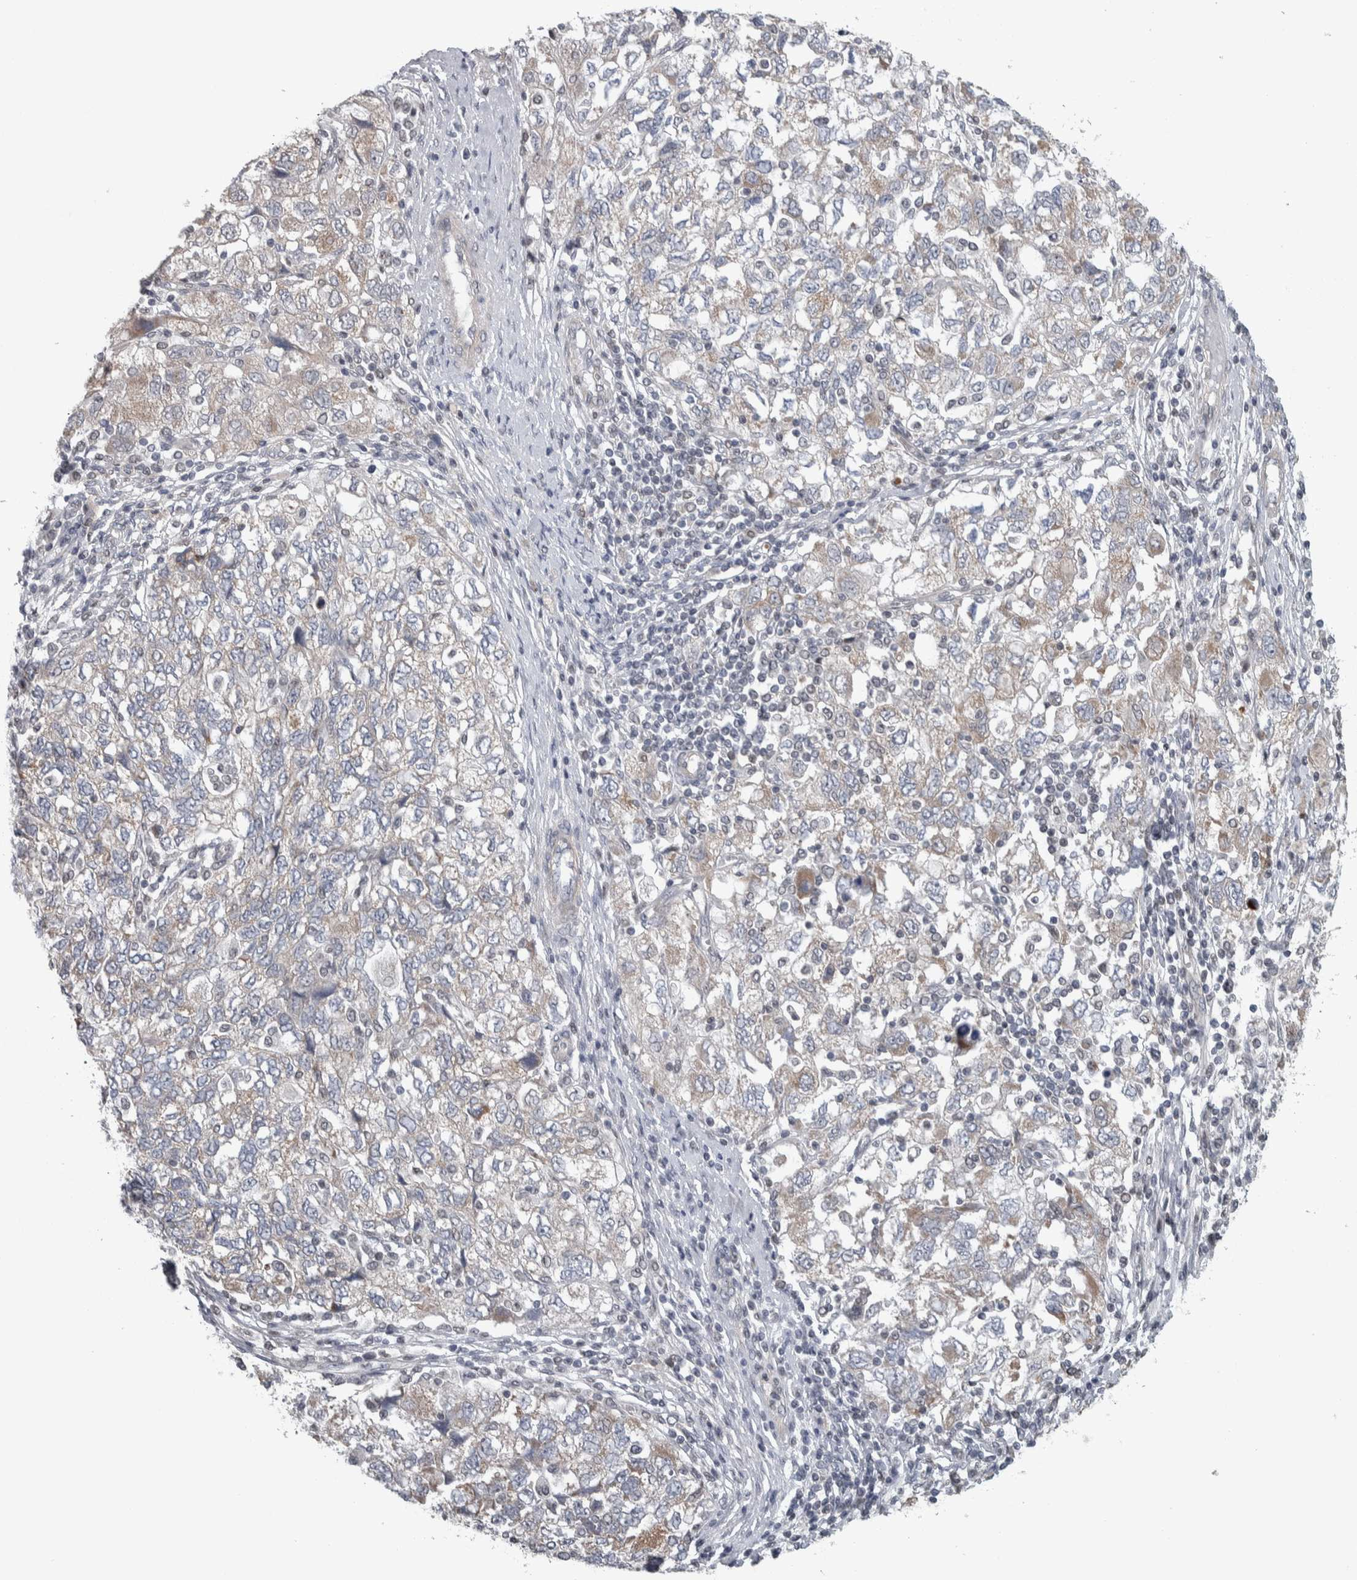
{"staining": {"intensity": "weak", "quantity": "<25%", "location": "cytoplasmic/membranous"}, "tissue": "ovarian cancer", "cell_type": "Tumor cells", "image_type": "cancer", "snomed": [{"axis": "morphology", "description": "Carcinoma, NOS"}, {"axis": "morphology", "description": "Cystadenocarcinoma, serous, NOS"}, {"axis": "topography", "description": "Ovary"}], "caption": "Image shows no significant protein expression in tumor cells of serous cystadenocarcinoma (ovarian).", "gene": "CWC27", "patient": {"sex": "female", "age": 69}}